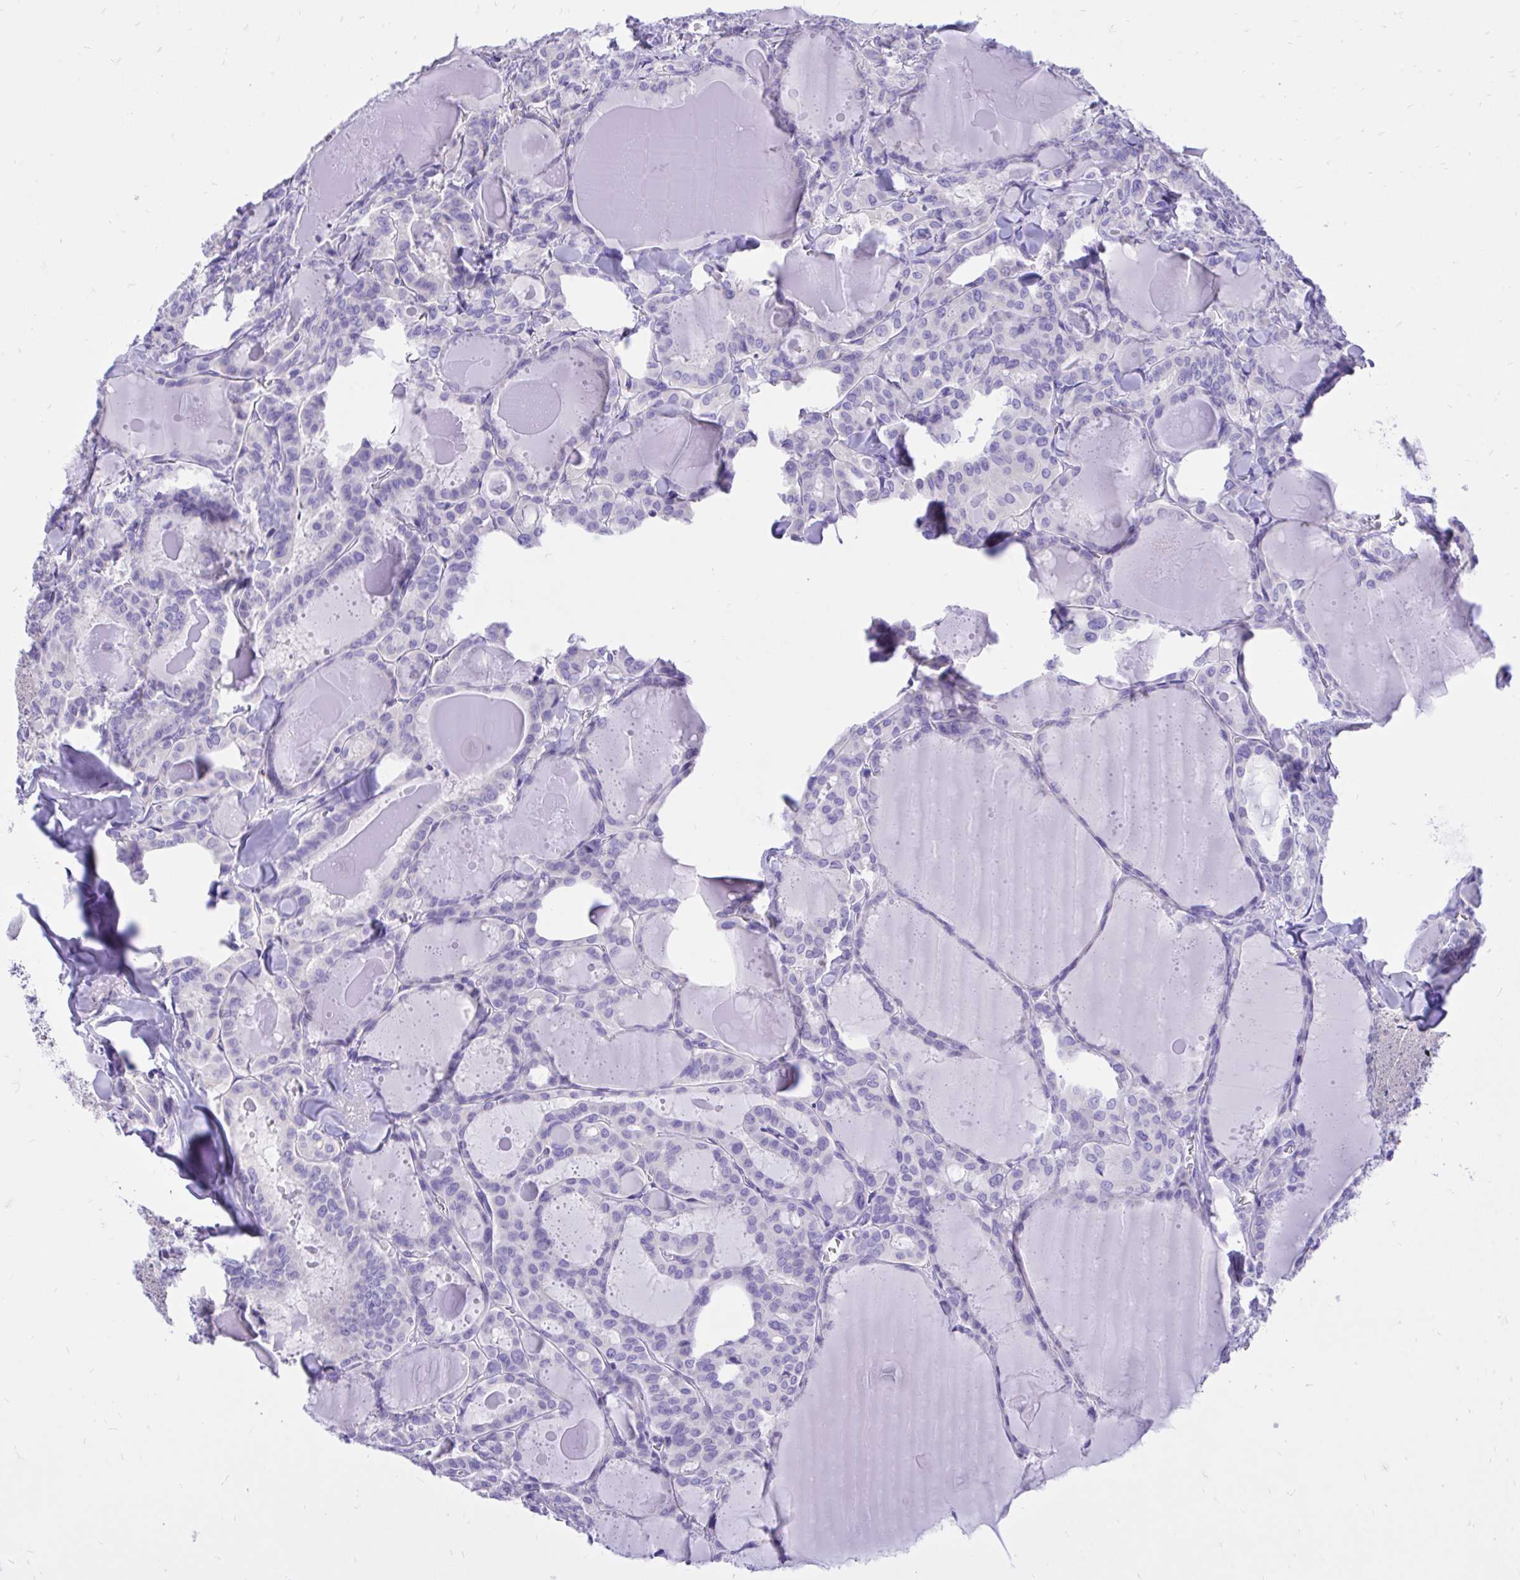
{"staining": {"intensity": "negative", "quantity": "none", "location": "none"}, "tissue": "thyroid cancer", "cell_type": "Tumor cells", "image_type": "cancer", "snomed": [{"axis": "morphology", "description": "Papillary adenocarcinoma, NOS"}, {"axis": "topography", "description": "Thyroid gland"}], "caption": "High magnification brightfield microscopy of thyroid papillary adenocarcinoma stained with DAB (brown) and counterstained with hematoxylin (blue): tumor cells show no significant staining. The staining is performed using DAB brown chromogen with nuclei counter-stained in using hematoxylin.", "gene": "MON1A", "patient": {"sex": "male", "age": 87}}